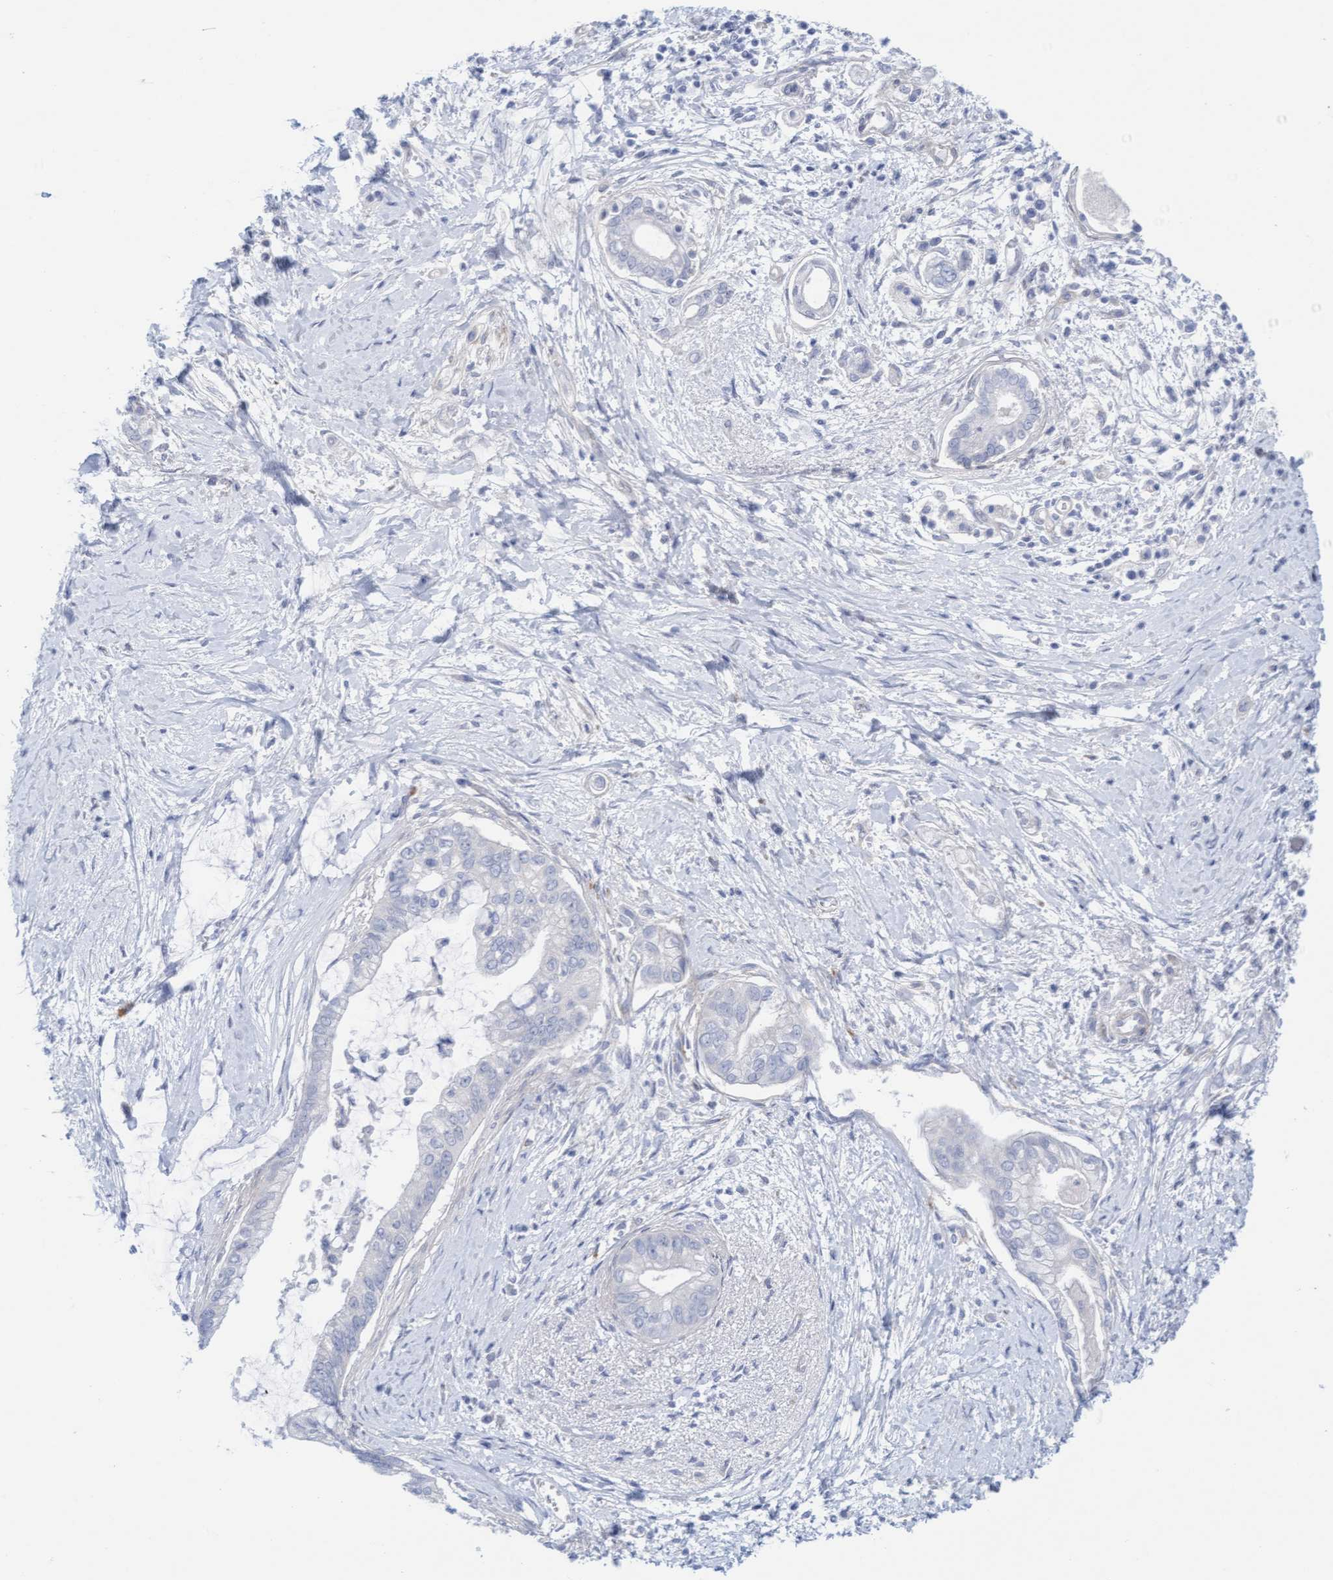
{"staining": {"intensity": "negative", "quantity": "none", "location": "none"}, "tissue": "pancreatic cancer", "cell_type": "Tumor cells", "image_type": "cancer", "snomed": [{"axis": "morphology", "description": "Adenocarcinoma, NOS"}, {"axis": "topography", "description": "Pancreas"}], "caption": "Immunohistochemistry (IHC) of adenocarcinoma (pancreatic) shows no expression in tumor cells. The staining was performed using DAB to visualize the protein expression in brown, while the nuclei were stained in blue with hematoxylin (Magnification: 20x).", "gene": "CDK5RAP3", "patient": {"sex": "male", "age": 59}}